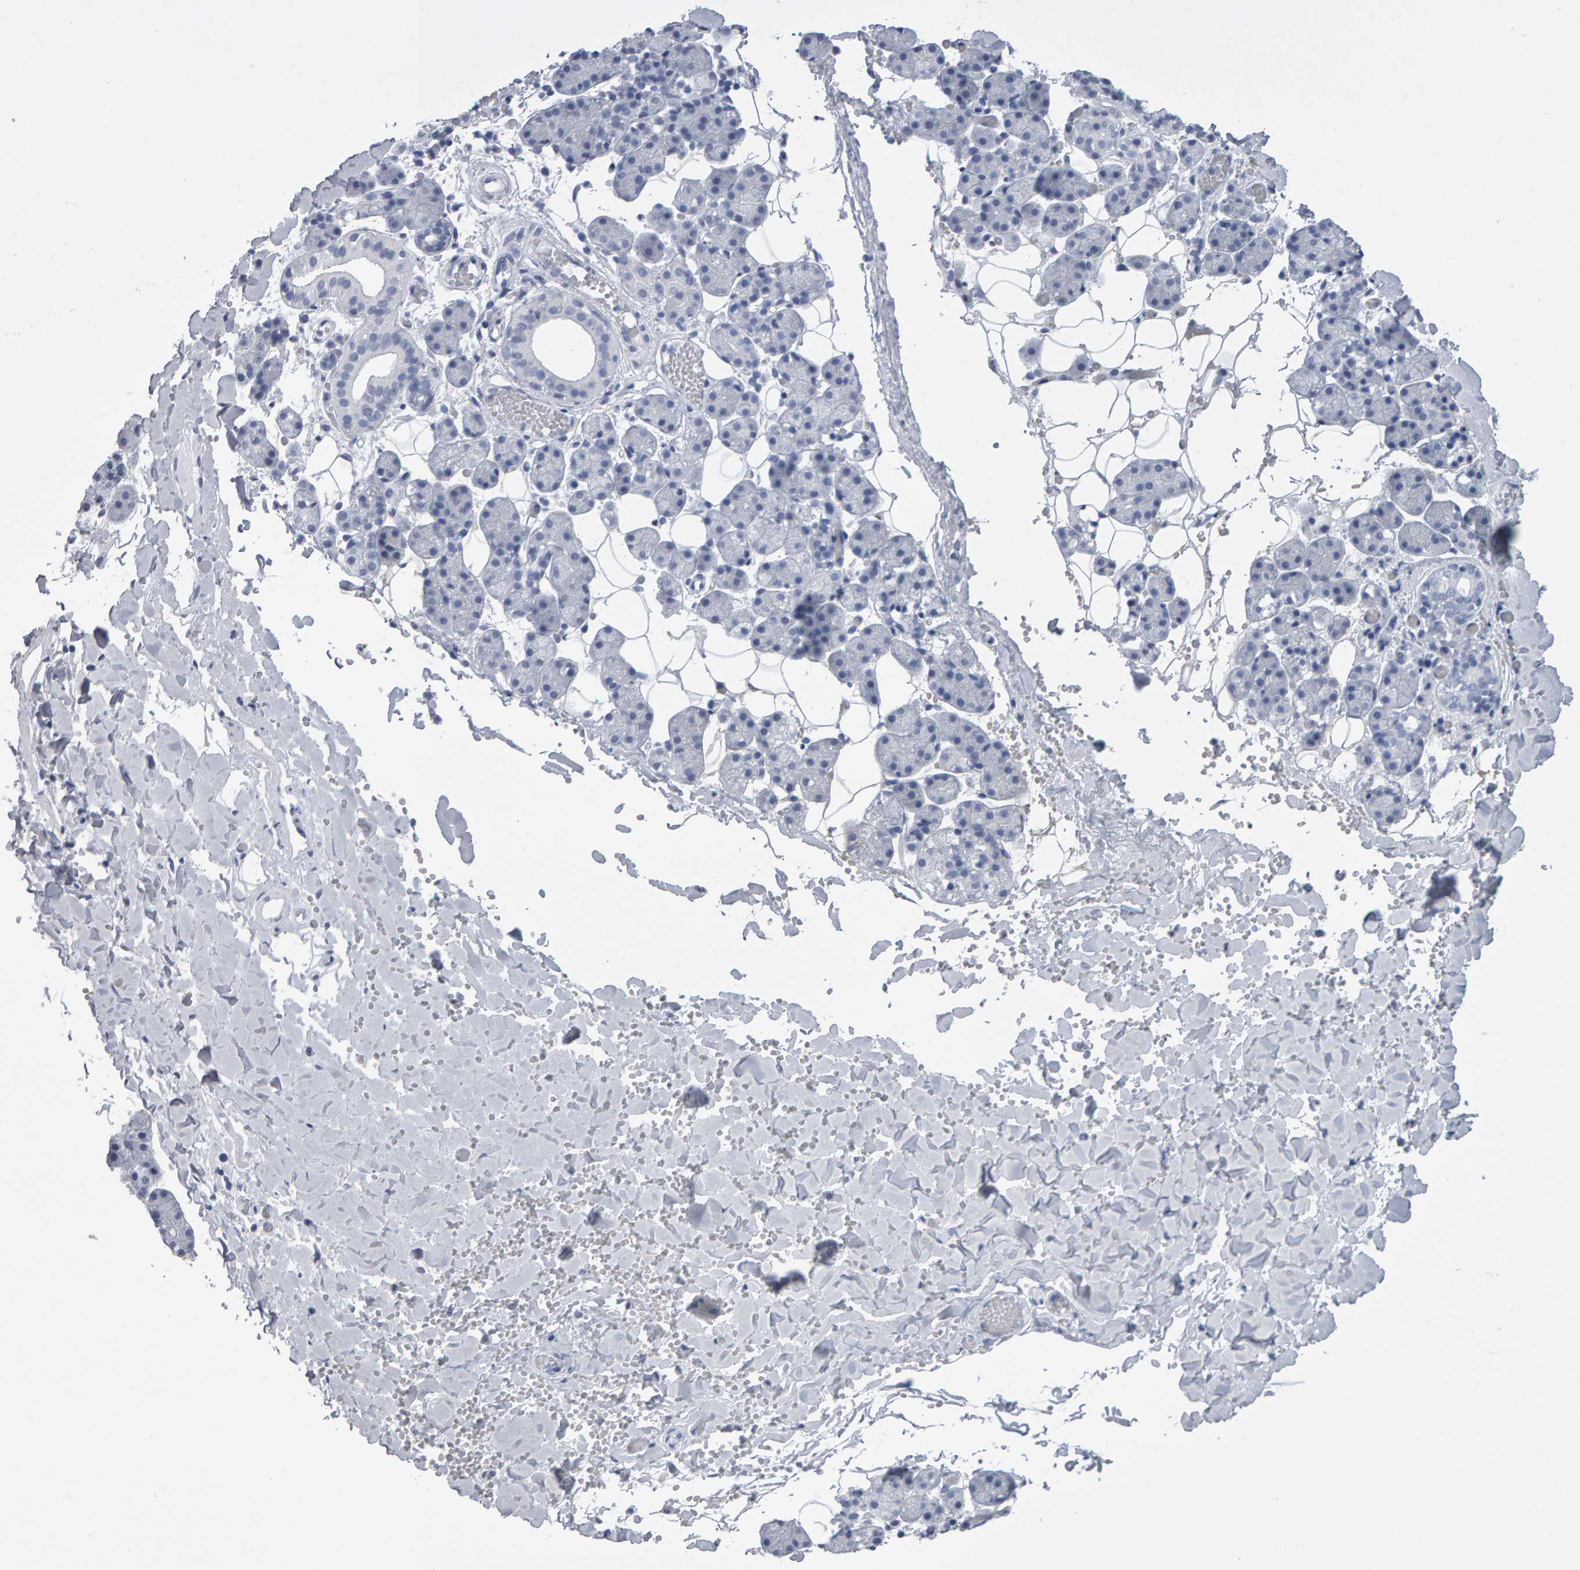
{"staining": {"intensity": "negative", "quantity": "none", "location": "none"}, "tissue": "salivary gland", "cell_type": "Glandular cells", "image_type": "normal", "snomed": [{"axis": "morphology", "description": "Normal tissue, NOS"}, {"axis": "topography", "description": "Salivary gland"}], "caption": "This is an immunohistochemistry (IHC) micrograph of benign salivary gland. There is no positivity in glandular cells.", "gene": "NCDN", "patient": {"sex": "female", "age": 33}}